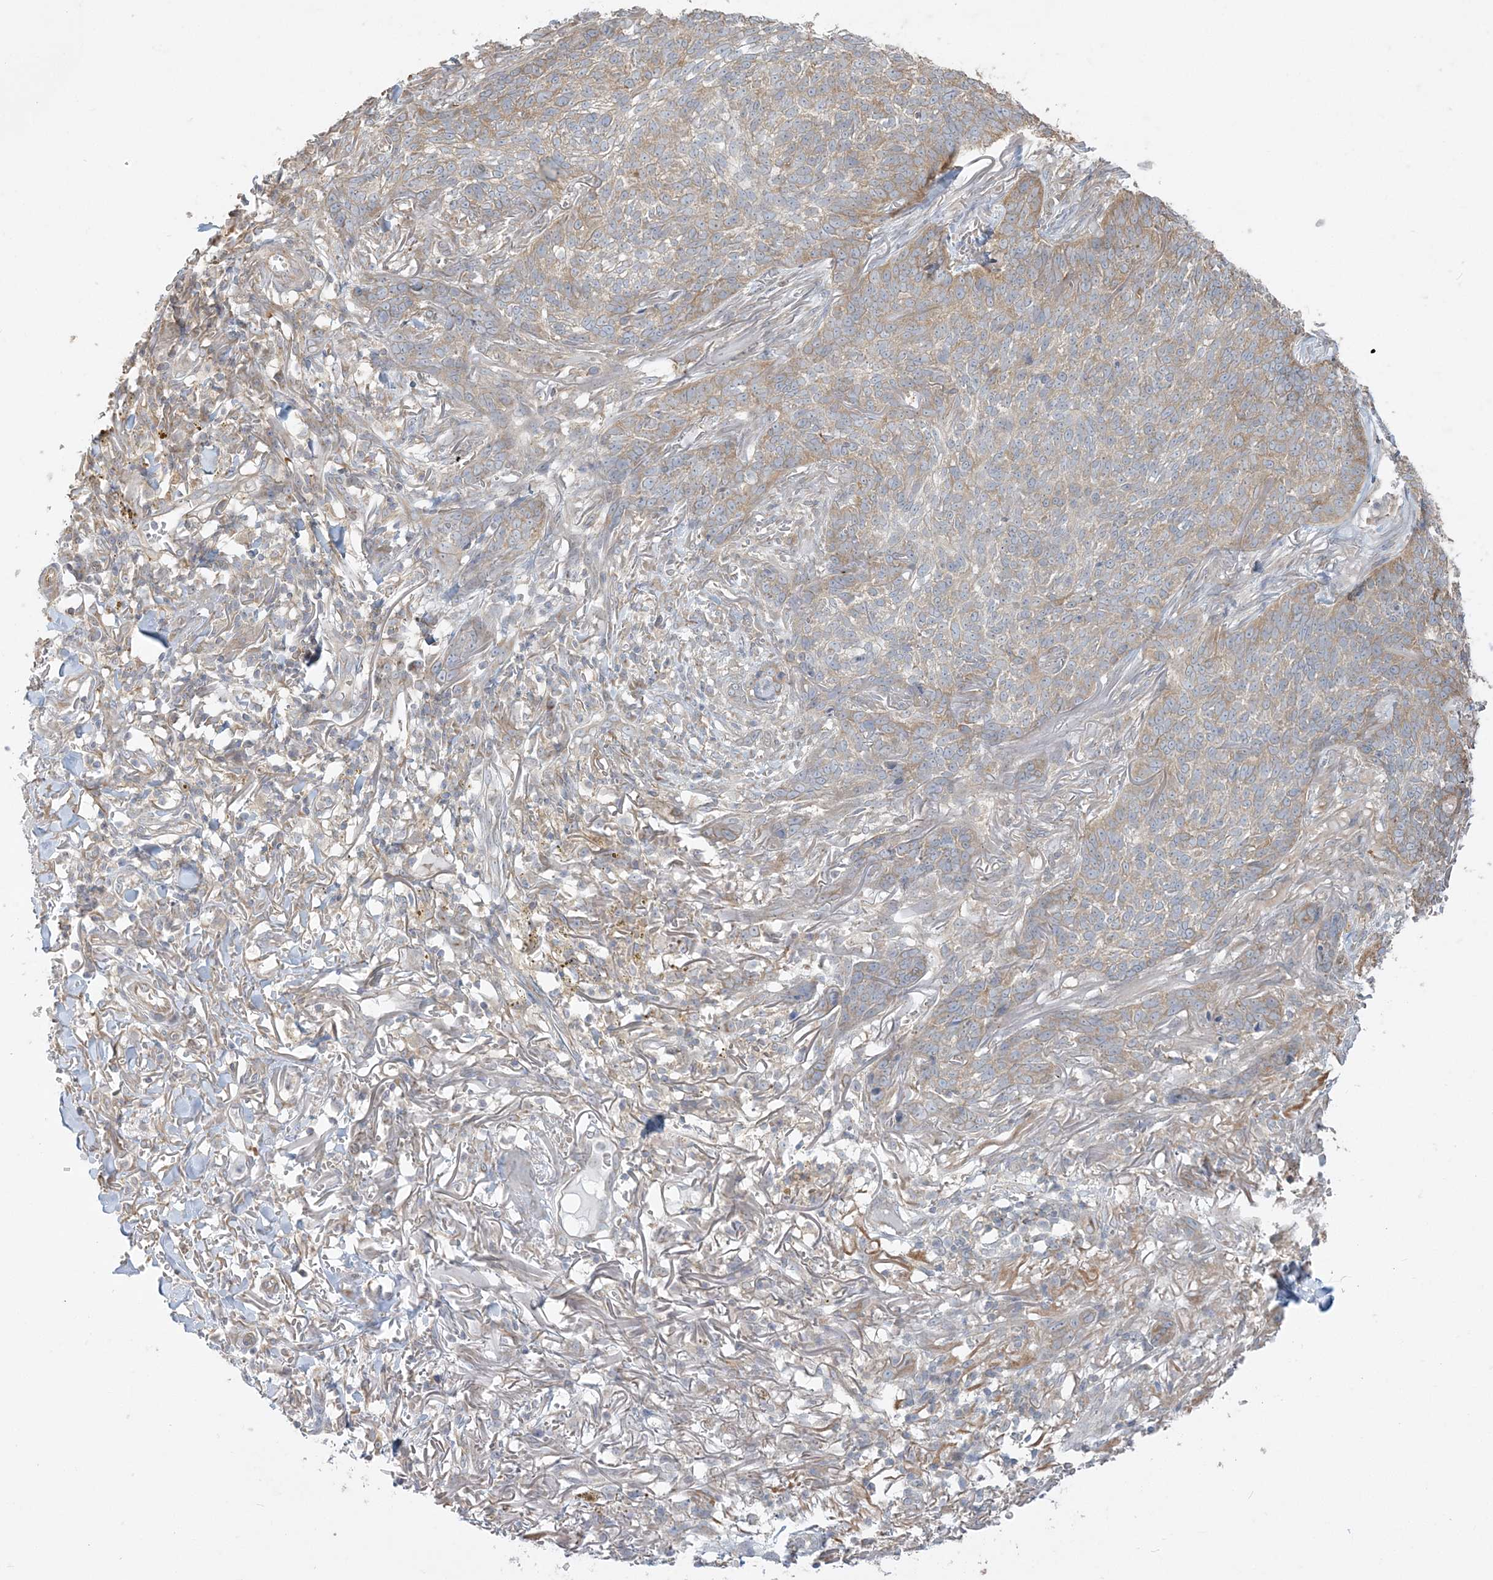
{"staining": {"intensity": "moderate", "quantity": "25%-75%", "location": "cytoplasmic/membranous"}, "tissue": "skin cancer", "cell_type": "Tumor cells", "image_type": "cancer", "snomed": [{"axis": "morphology", "description": "Basal cell carcinoma"}, {"axis": "topography", "description": "Skin"}], "caption": "A high-resolution histopathology image shows immunohistochemistry (IHC) staining of skin basal cell carcinoma, which demonstrates moderate cytoplasmic/membranous staining in about 25%-75% of tumor cells. The staining is performed using DAB (3,3'-diaminobenzidine) brown chromogen to label protein expression. The nuclei are counter-stained blue using hematoxylin.", "gene": "ZC3H6", "patient": {"sex": "male", "age": 85}}